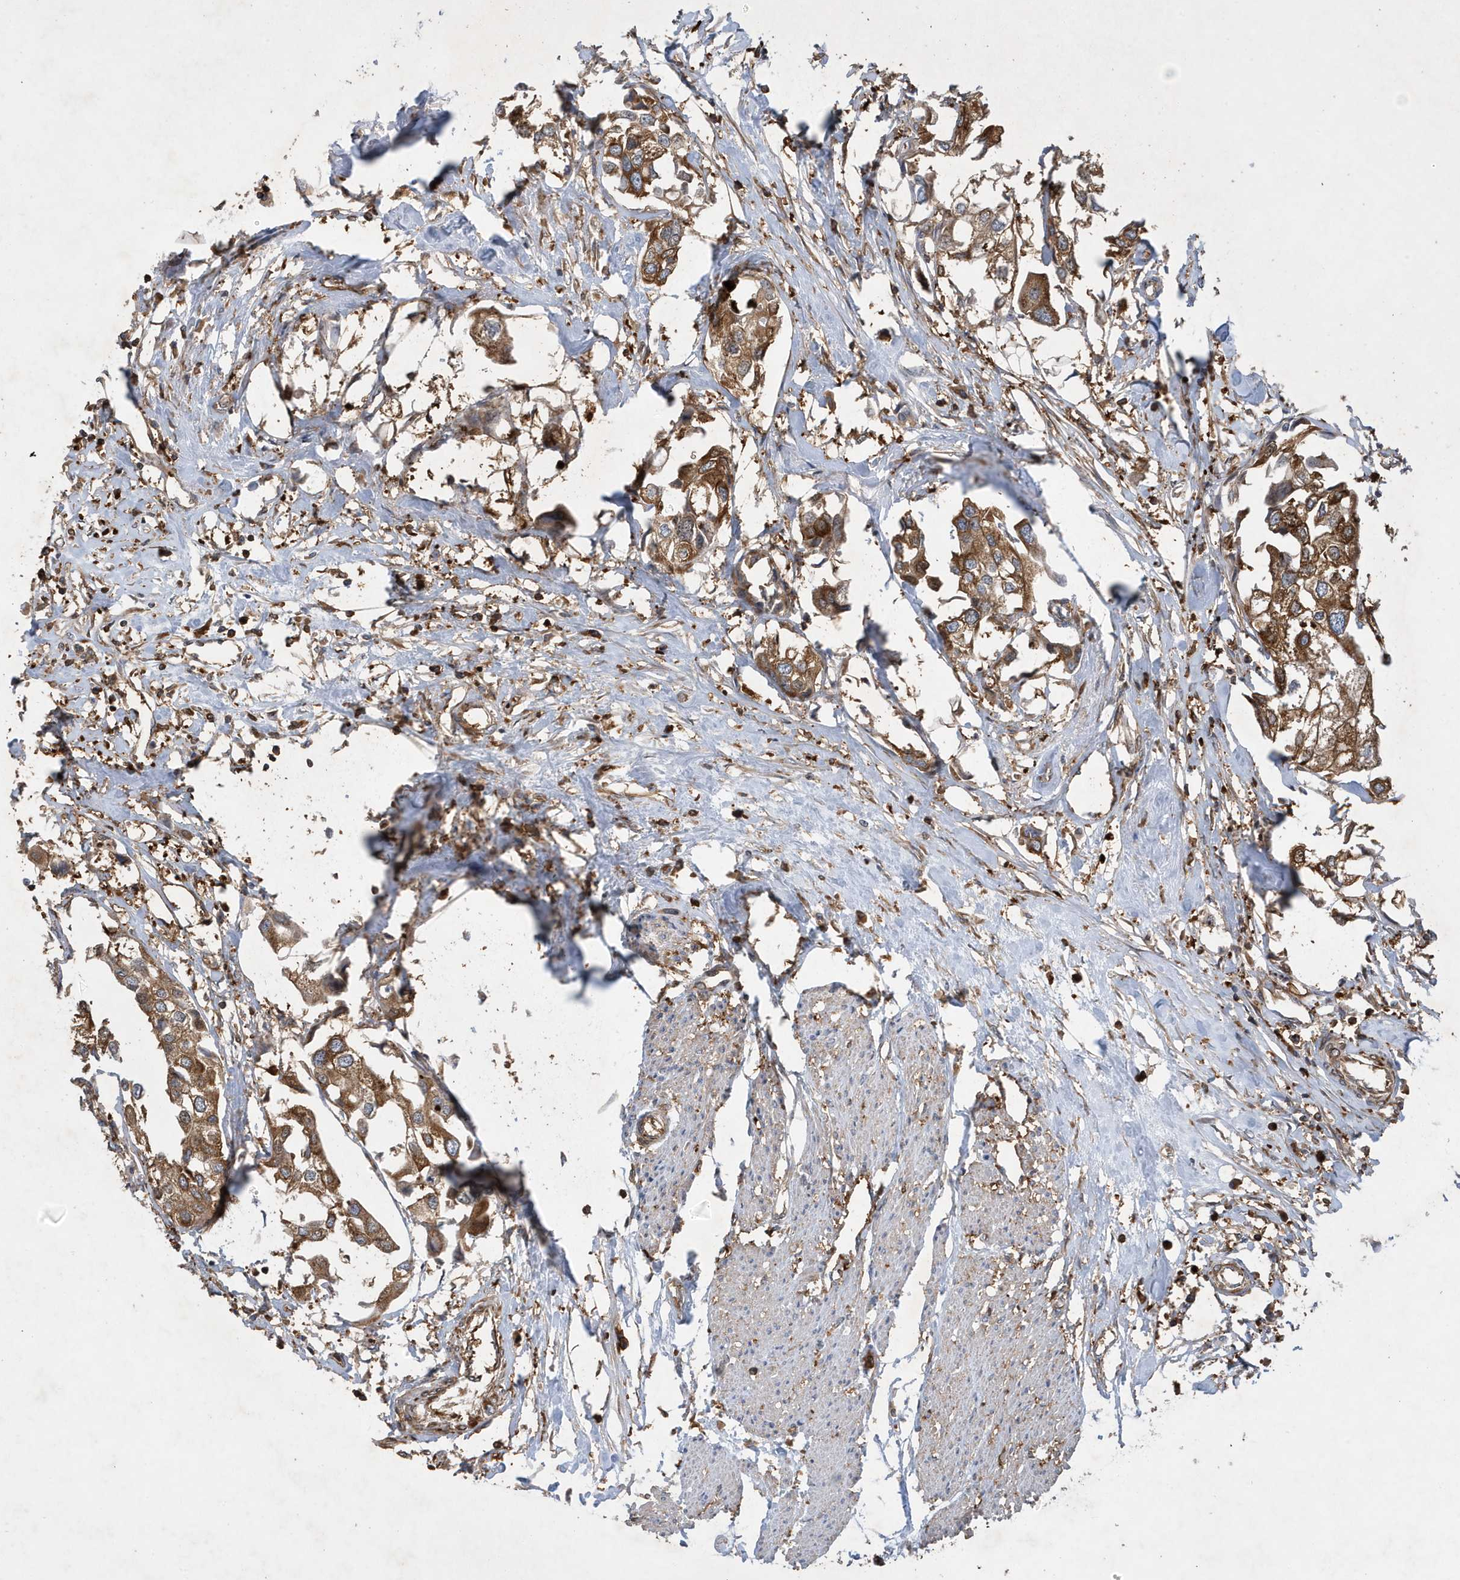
{"staining": {"intensity": "strong", "quantity": ">75%", "location": "cytoplasmic/membranous"}, "tissue": "urothelial cancer", "cell_type": "Tumor cells", "image_type": "cancer", "snomed": [{"axis": "morphology", "description": "Urothelial carcinoma, High grade"}, {"axis": "topography", "description": "Urinary bladder"}], "caption": "A brown stain labels strong cytoplasmic/membranous staining of a protein in urothelial carcinoma (high-grade) tumor cells.", "gene": "LAPTM4A", "patient": {"sex": "male", "age": 64}}